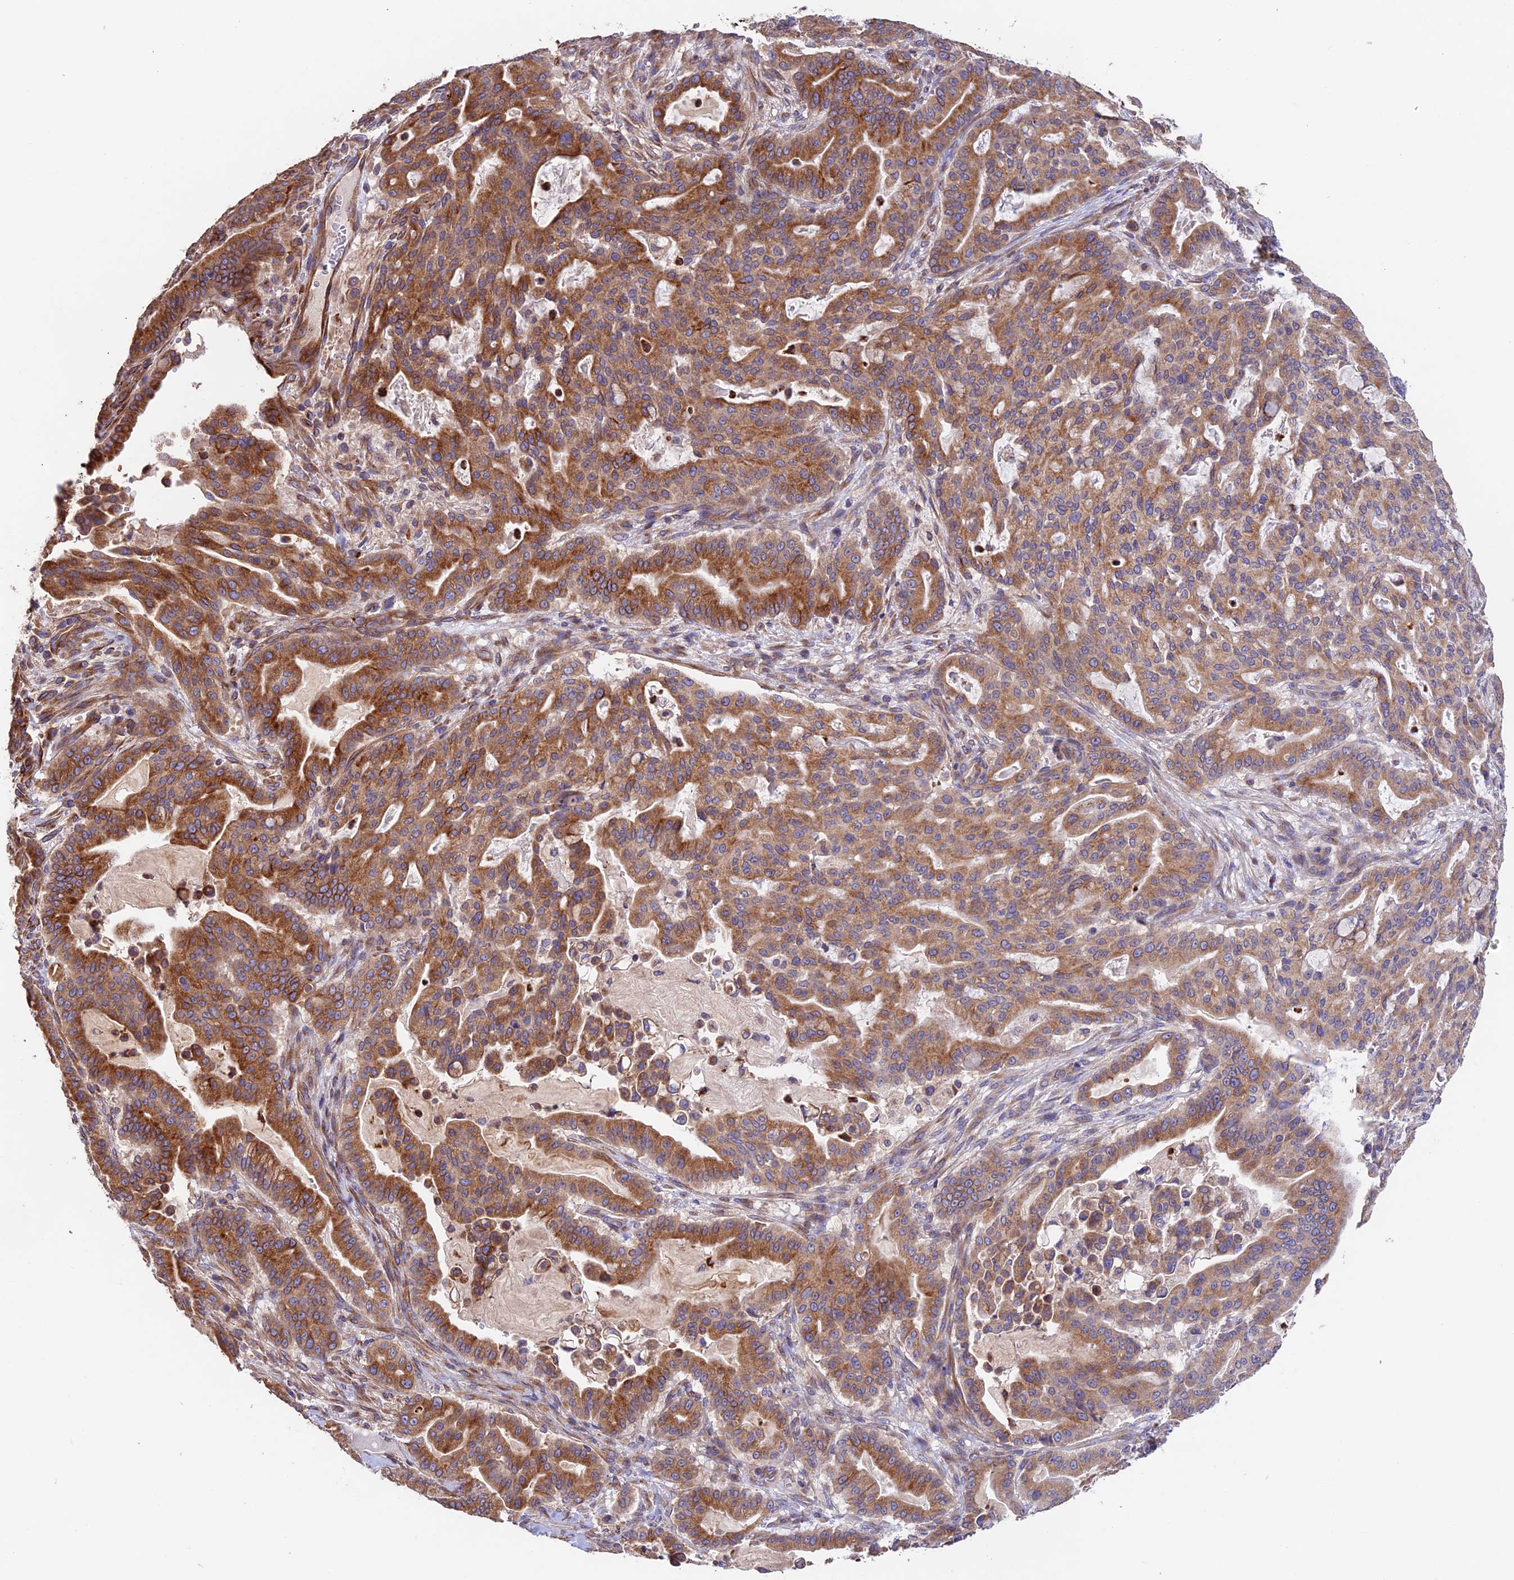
{"staining": {"intensity": "strong", "quantity": ">75%", "location": "cytoplasmic/membranous"}, "tissue": "pancreatic cancer", "cell_type": "Tumor cells", "image_type": "cancer", "snomed": [{"axis": "morphology", "description": "Adenocarcinoma, NOS"}, {"axis": "topography", "description": "Pancreas"}], "caption": "Protein analysis of adenocarcinoma (pancreatic) tissue reveals strong cytoplasmic/membranous staining in approximately >75% of tumor cells.", "gene": "EMC3", "patient": {"sex": "male", "age": 63}}